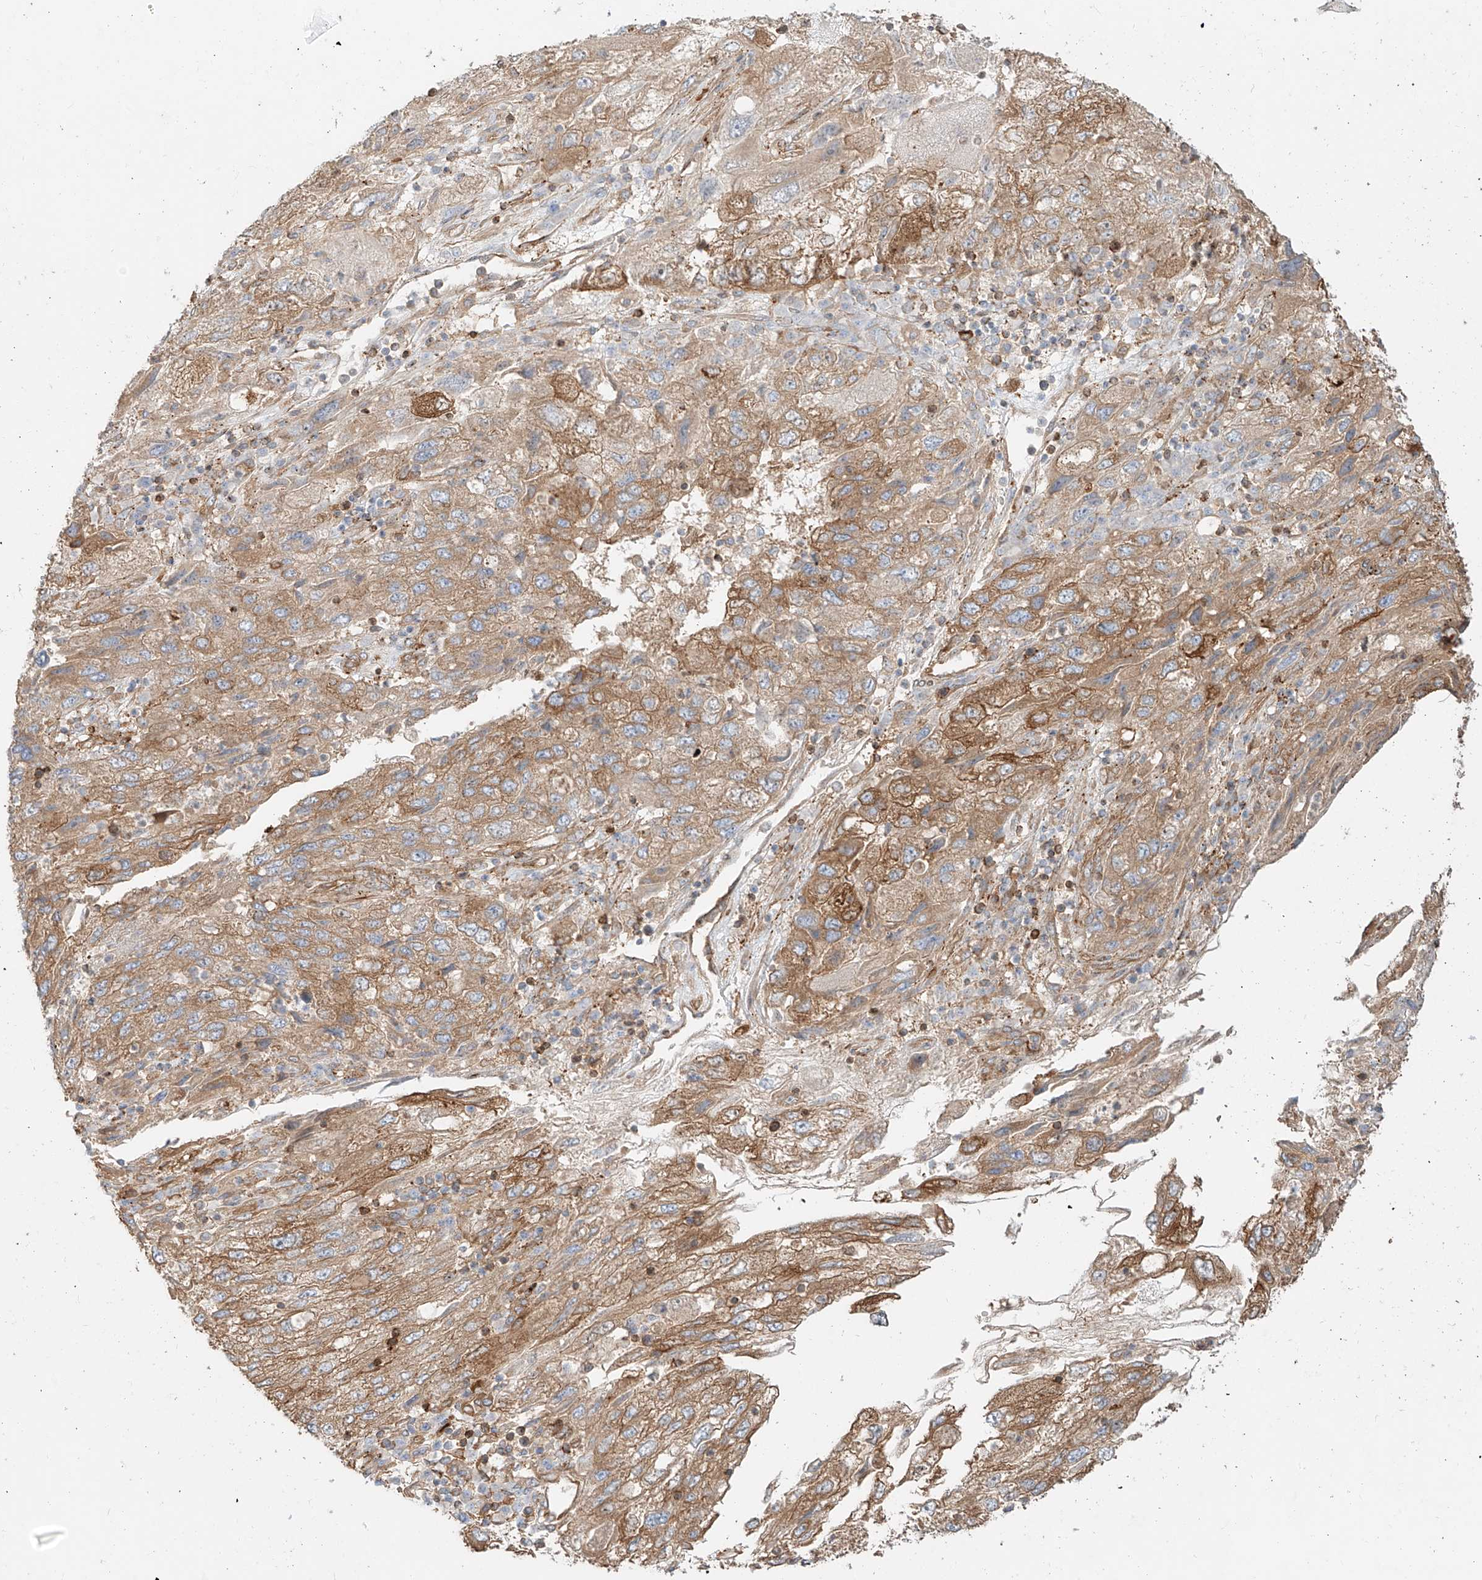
{"staining": {"intensity": "moderate", "quantity": ">75%", "location": "cytoplasmic/membranous"}, "tissue": "endometrial cancer", "cell_type": "Tumor cells", "image_type": "cancer", "snomed": [{"axis": "morphology", "description": "Adenocarcinoma, NOS"}, {"axis": "topography", "description": "Endometrium"}], "caption": "The image displays a brown stain indicating the presence of a protein in the cytoplasmic/membranous of tumor cells in endometrial cancer (adenocarcinoma).", "gene": "SNX9", "patient": {"sex": "female", "age": 49}}